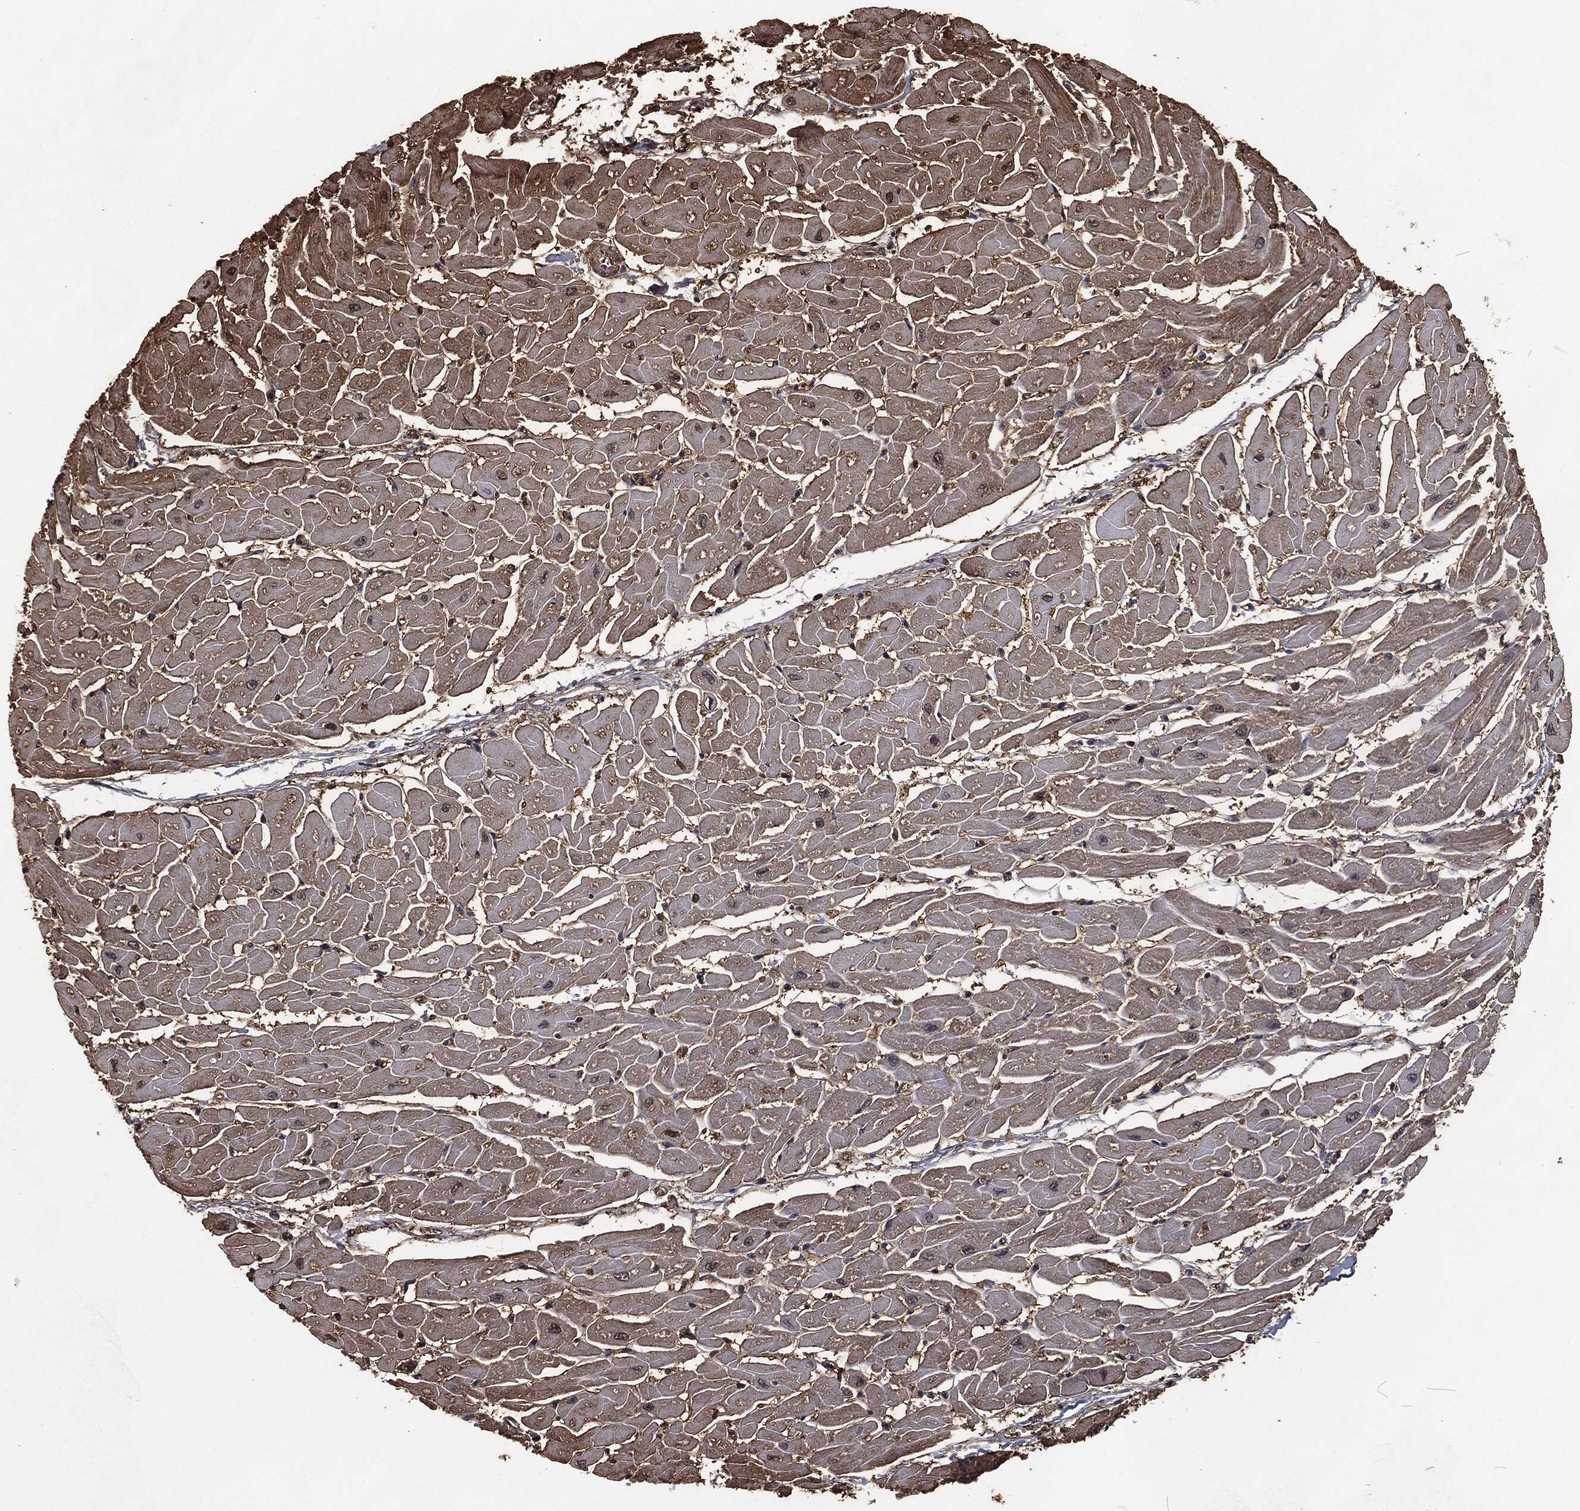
{"staining": {"intensity": "moderate", "quantity": "25%-75%", "location": "cytoplasmic/membranous"}, "tissue": "heart muscle", "cell_type": "Cardiomyocytes", "image_type": "normal", "snomed": [{"axis": "morphology", "description": "Normal tissue, NOS"}, {"axis": "topography", "description": "Heart"}], "caption": "A photomicrograph of human heart muscle stained for a protein demonstrates moderate cytoplasmic/membranous brown staining in cardiomyocytes. (brown staining indicates protein expression, while blue staining denotes nuclei).", "gene": "PRDX4", "patient": {"sex": "male", "age": 57}}